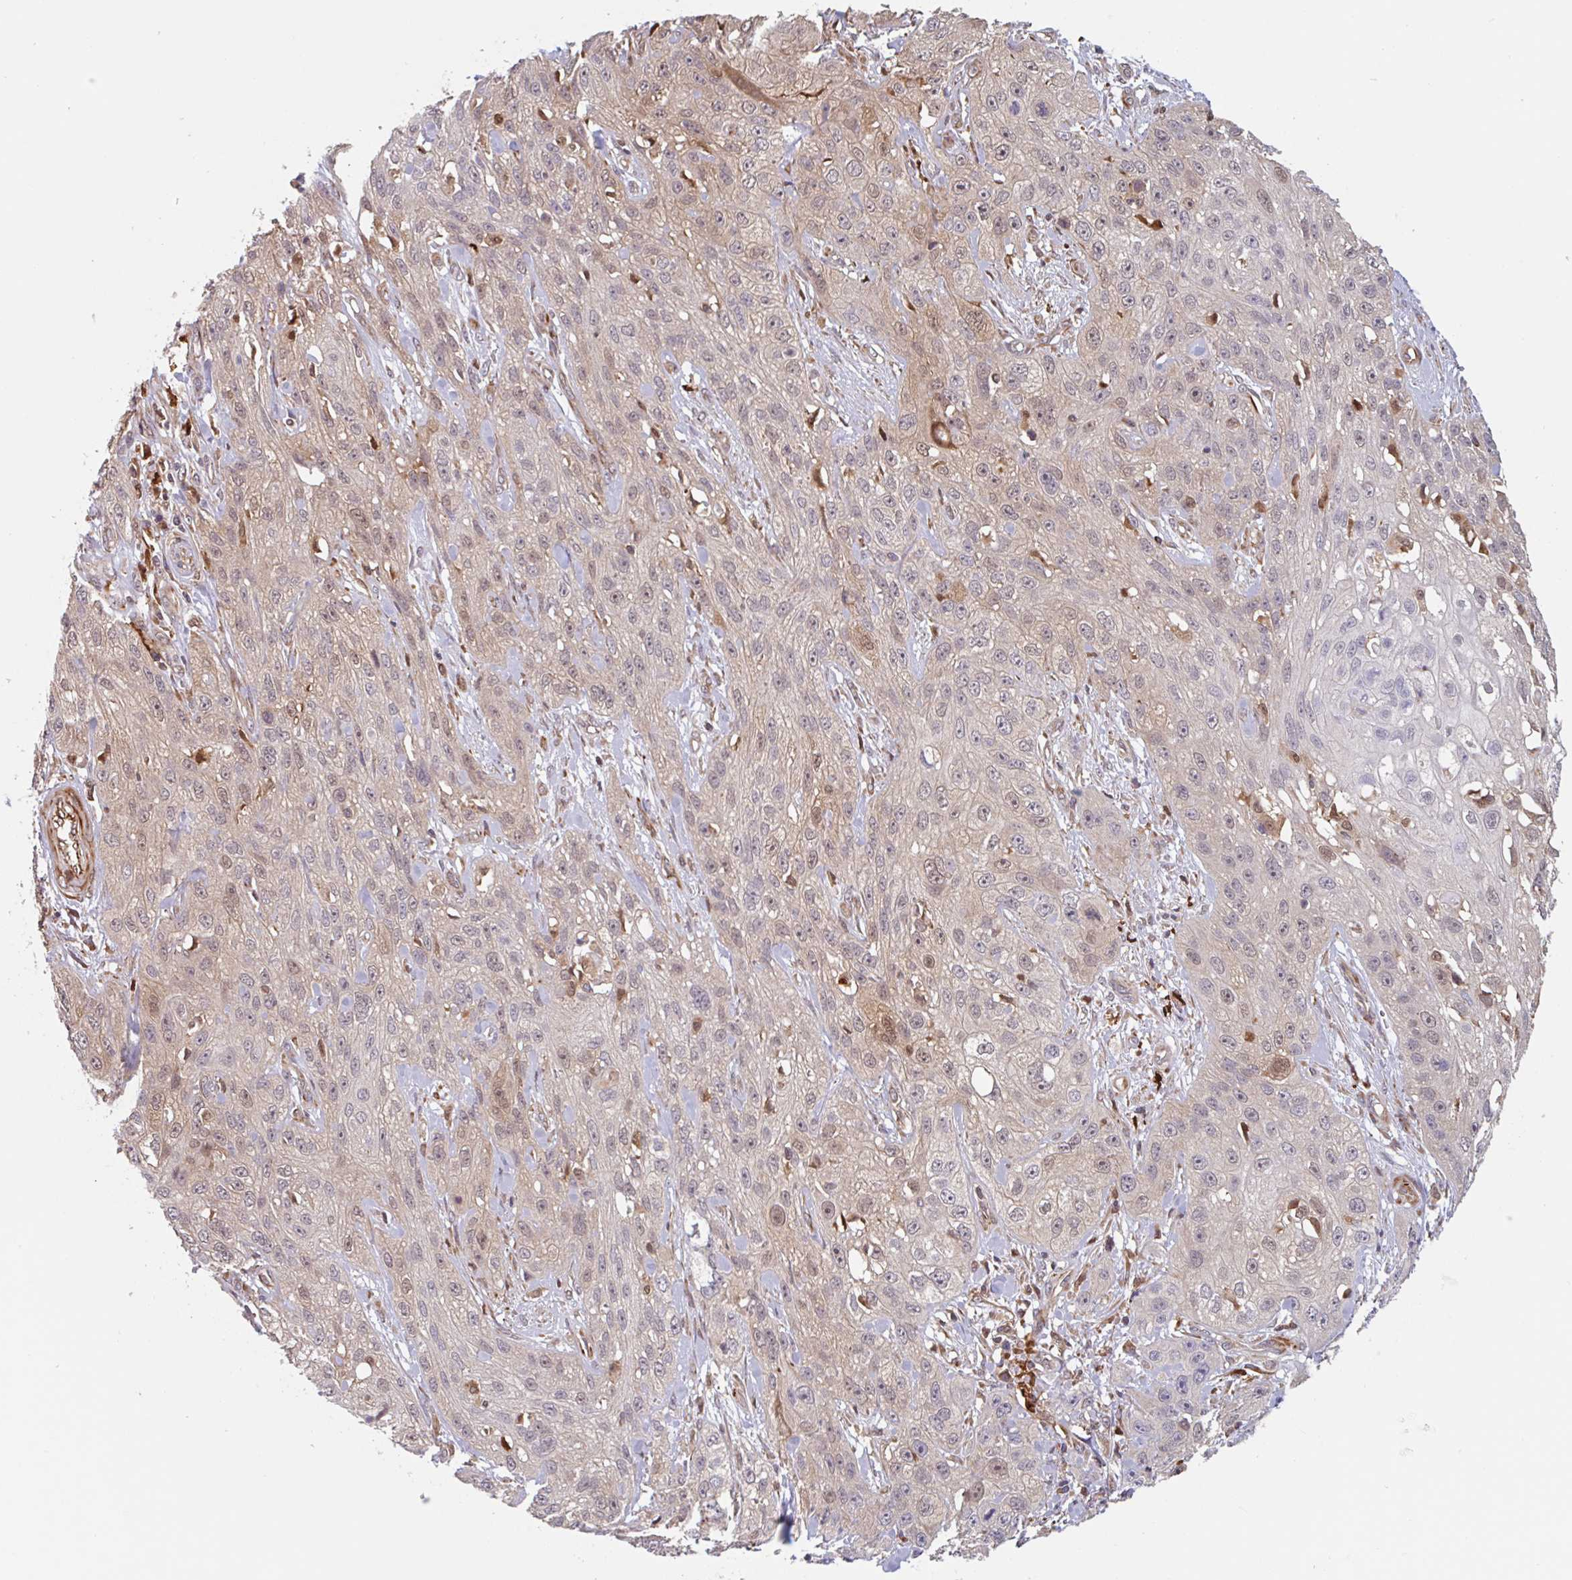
{"staining": {"intensity": "weak", "quantity": "<25%", "location": "cytoplasmic/membranous,nuclear"}, "tissue": "skin cancer", "cell_type": "Tumor cells", "image_type": "cancer", "snomed": [{"axis": "morphology", "description": "Squamous cell carcinoma, NOS"}, {"axis": "topography", "description": "Skin"}, {"axis": "topography", "description": "Vulva"}], "caption": "DAB immunohistochemical staining of skin cancer demonstrates no significant staining in tumor cells.", "gene": "NUB1", "patient": {"sex": "female", "age": 86}}